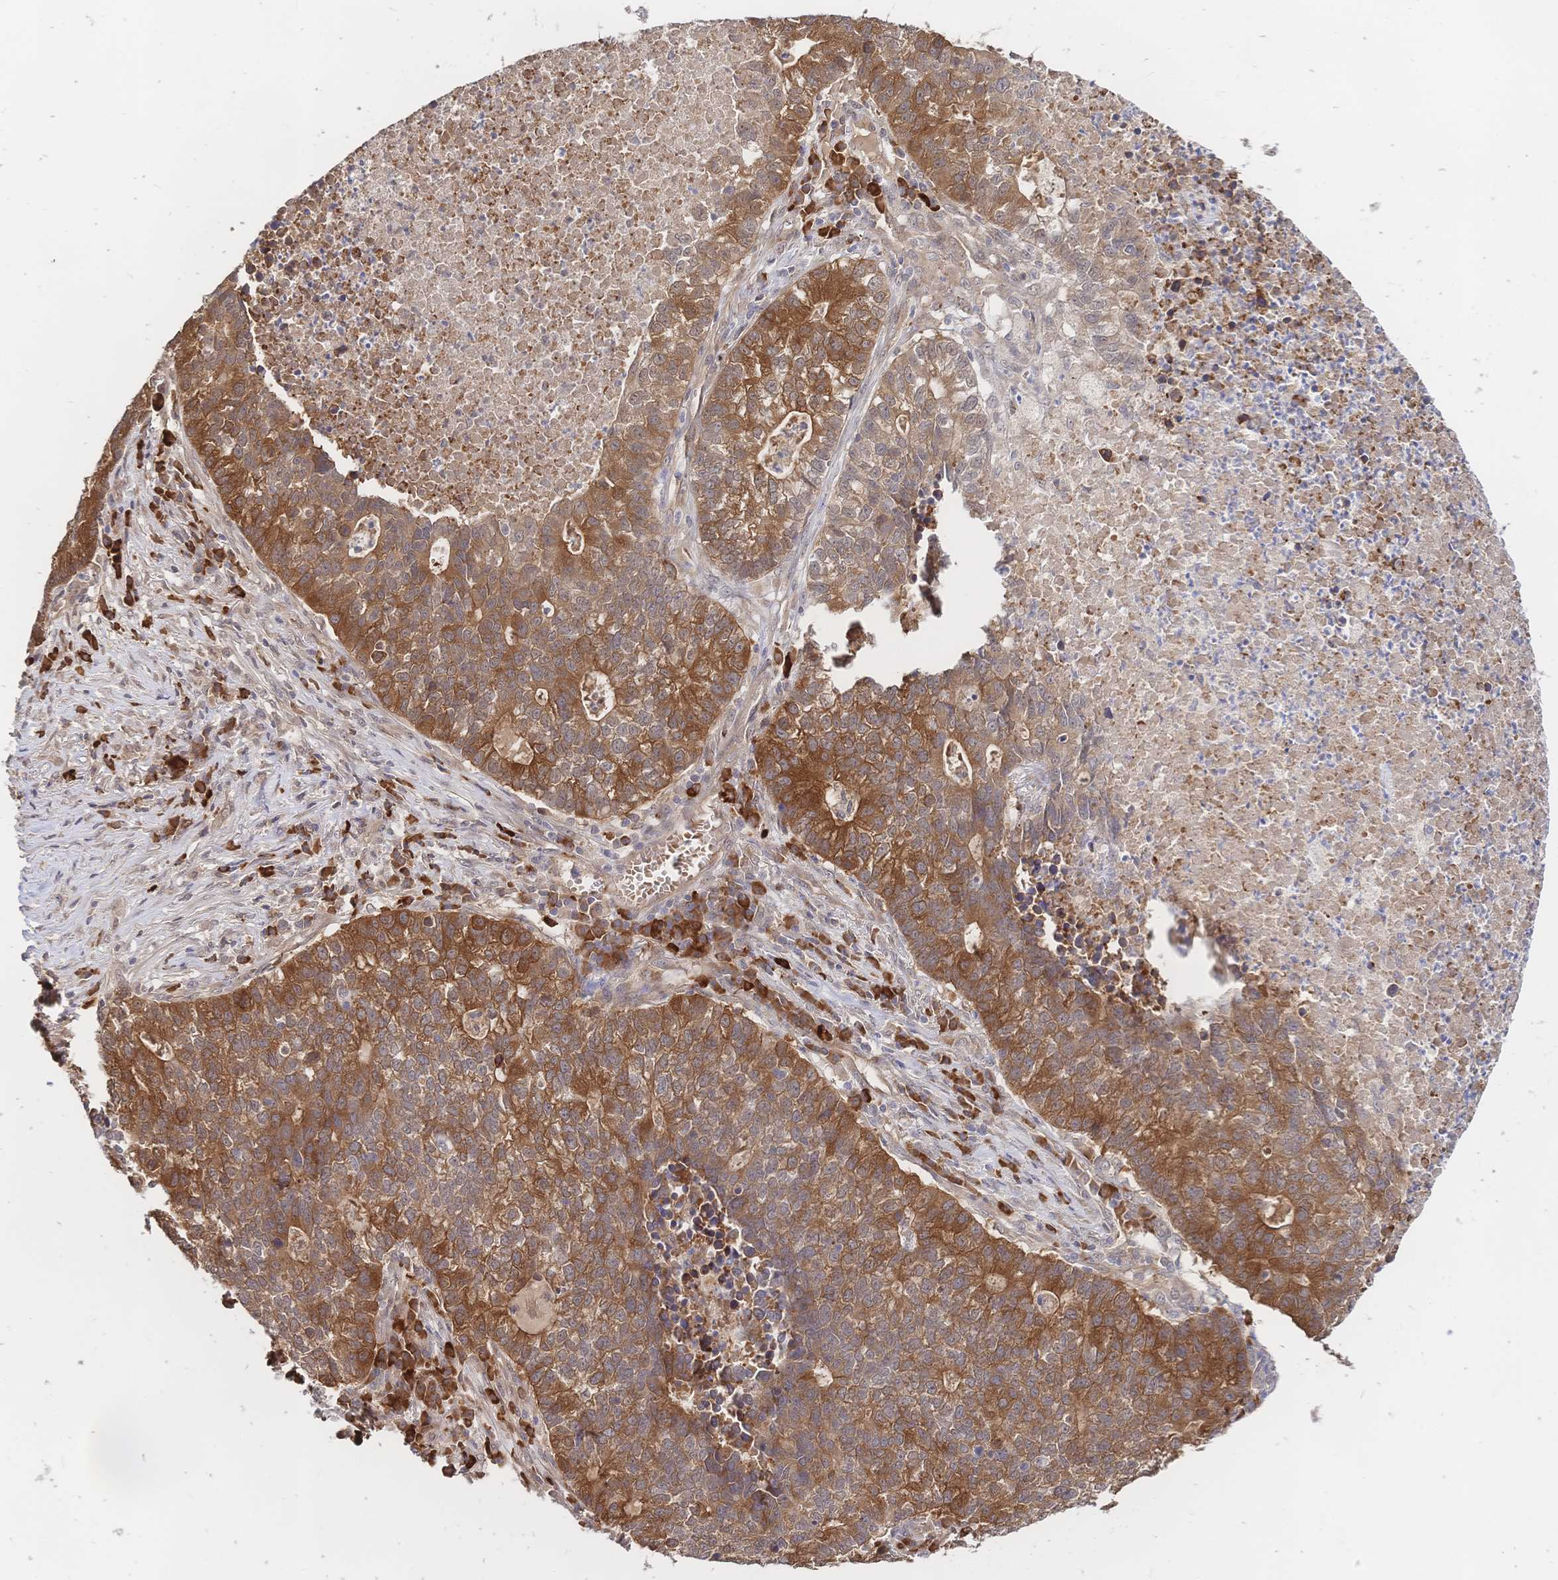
{"staining": {"intensity": "moderate", "quantity": ">75%", "location": "cytoplasmic/membranous"}, "tissue": "lung cancer", "cell_type": "Tumor cells", "image_type": "cancer", "snomed": [{"axis": "morphology", "description": "Adenocarcinoma, NOS"}, {"axis": "topography", "description": "Lung"}], "caption": "IHC of lung cancer (adenocarcinoma) shows medium levels of moderate cytoplasmic/membranous staining in about >75% of tumor cells.", "gene": "LMO4", "patient": {"sex": "male", "age": 57}}